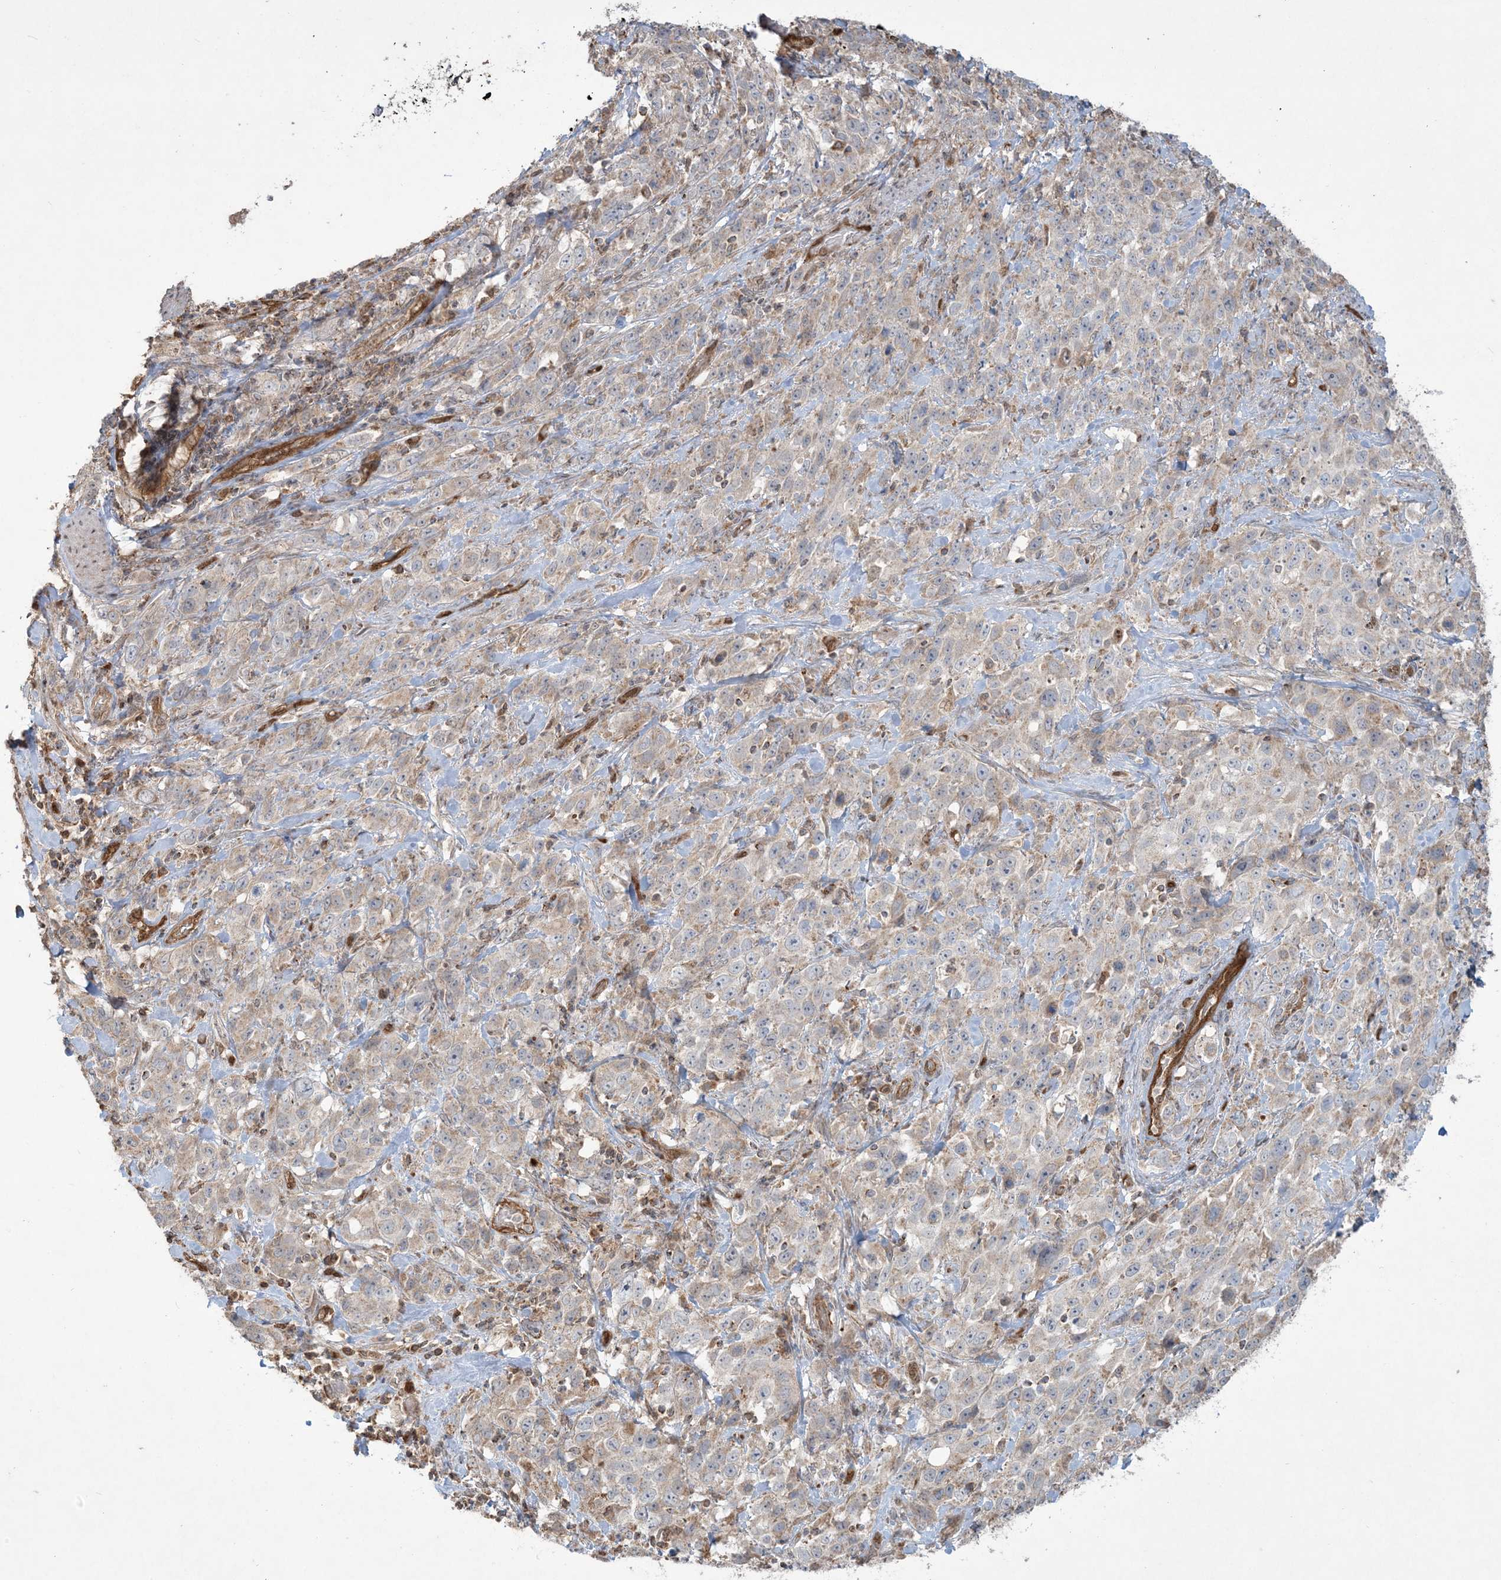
{"staining": {"intensity": "weak", "quantity": "25%-75%", "location": "cytoplasmic/membranous"}, "tissue": "stomach cancer", "cell_type": "Tumor cells", "image_type": "cancer", "snomed": [{"axis": "morphology", "description": "Normal tissue, NOS"}, {"axis": "morphology", "description": "Adenocarcinoma, NOS"}, {"axis": "topography", "description": "Lymph node"}, {"axis": "topography", "description": "Stomach"}], "caption": "Adenocarcinoma (stomach) stained with DAB immunohistochemistry (IHC) exhibits low levels of weak cytoplasmic/membranous staining in about 25%-75% of tumor cells.", "gene": "PPM1F", "patient": {"sex": "male", "age": 48}}